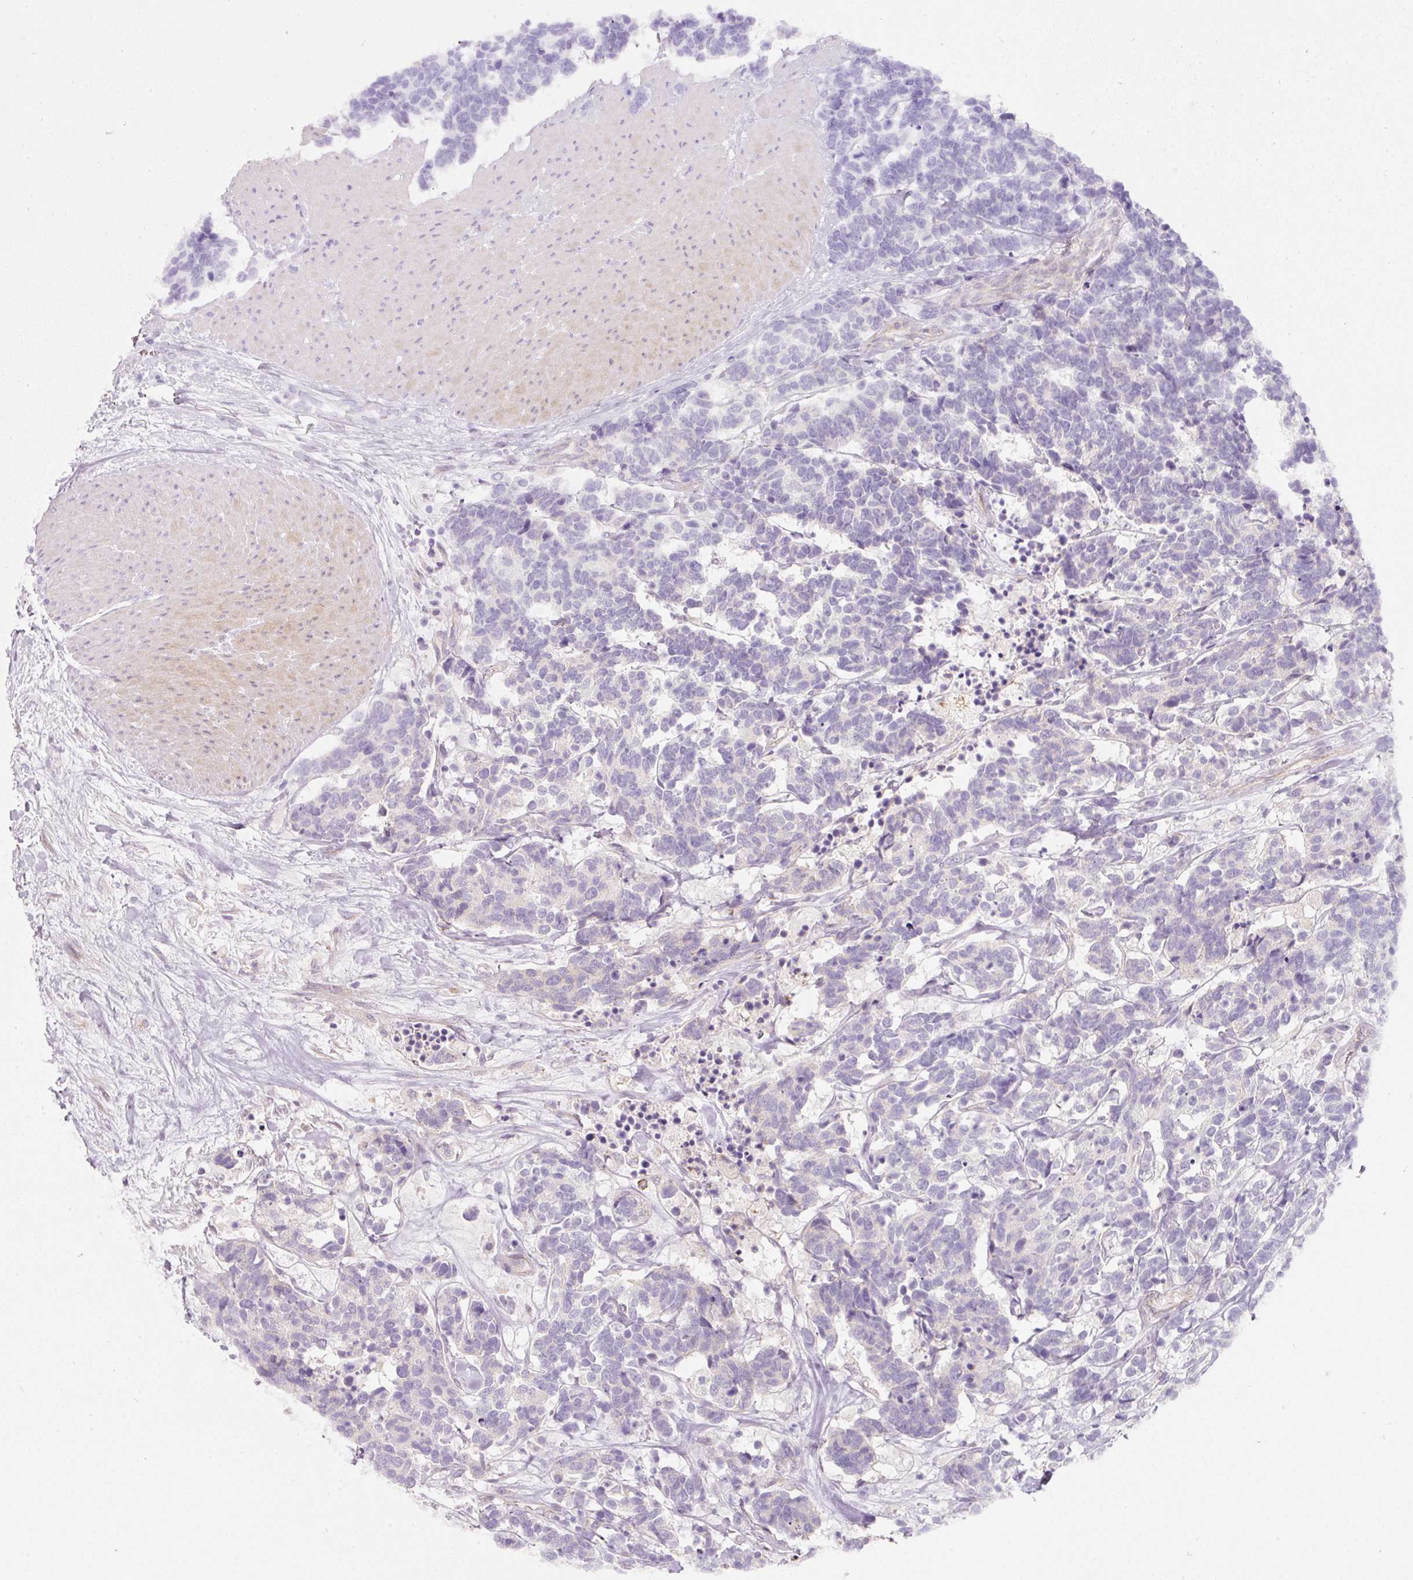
{"staining": {"intensity": "negative", "quantity": "none", "location": "none"}, "tissue": "carcinoid", "cell_type": "Tumor cells", "image_type": "cancer", "snomed": [{"axis": "morphology", "description": "Carcinoma, NOS"}, {"axis": "morphology", "description": "Carcinoid, malignant, NOS"}, {"axis": "topography", "description": "Urinary bladder"}], "caption": "Tumor cells show no significant protein positivity in carcinoma.", "gene": "NBPF11", "patient": {"sex": "male", "age": 57}}